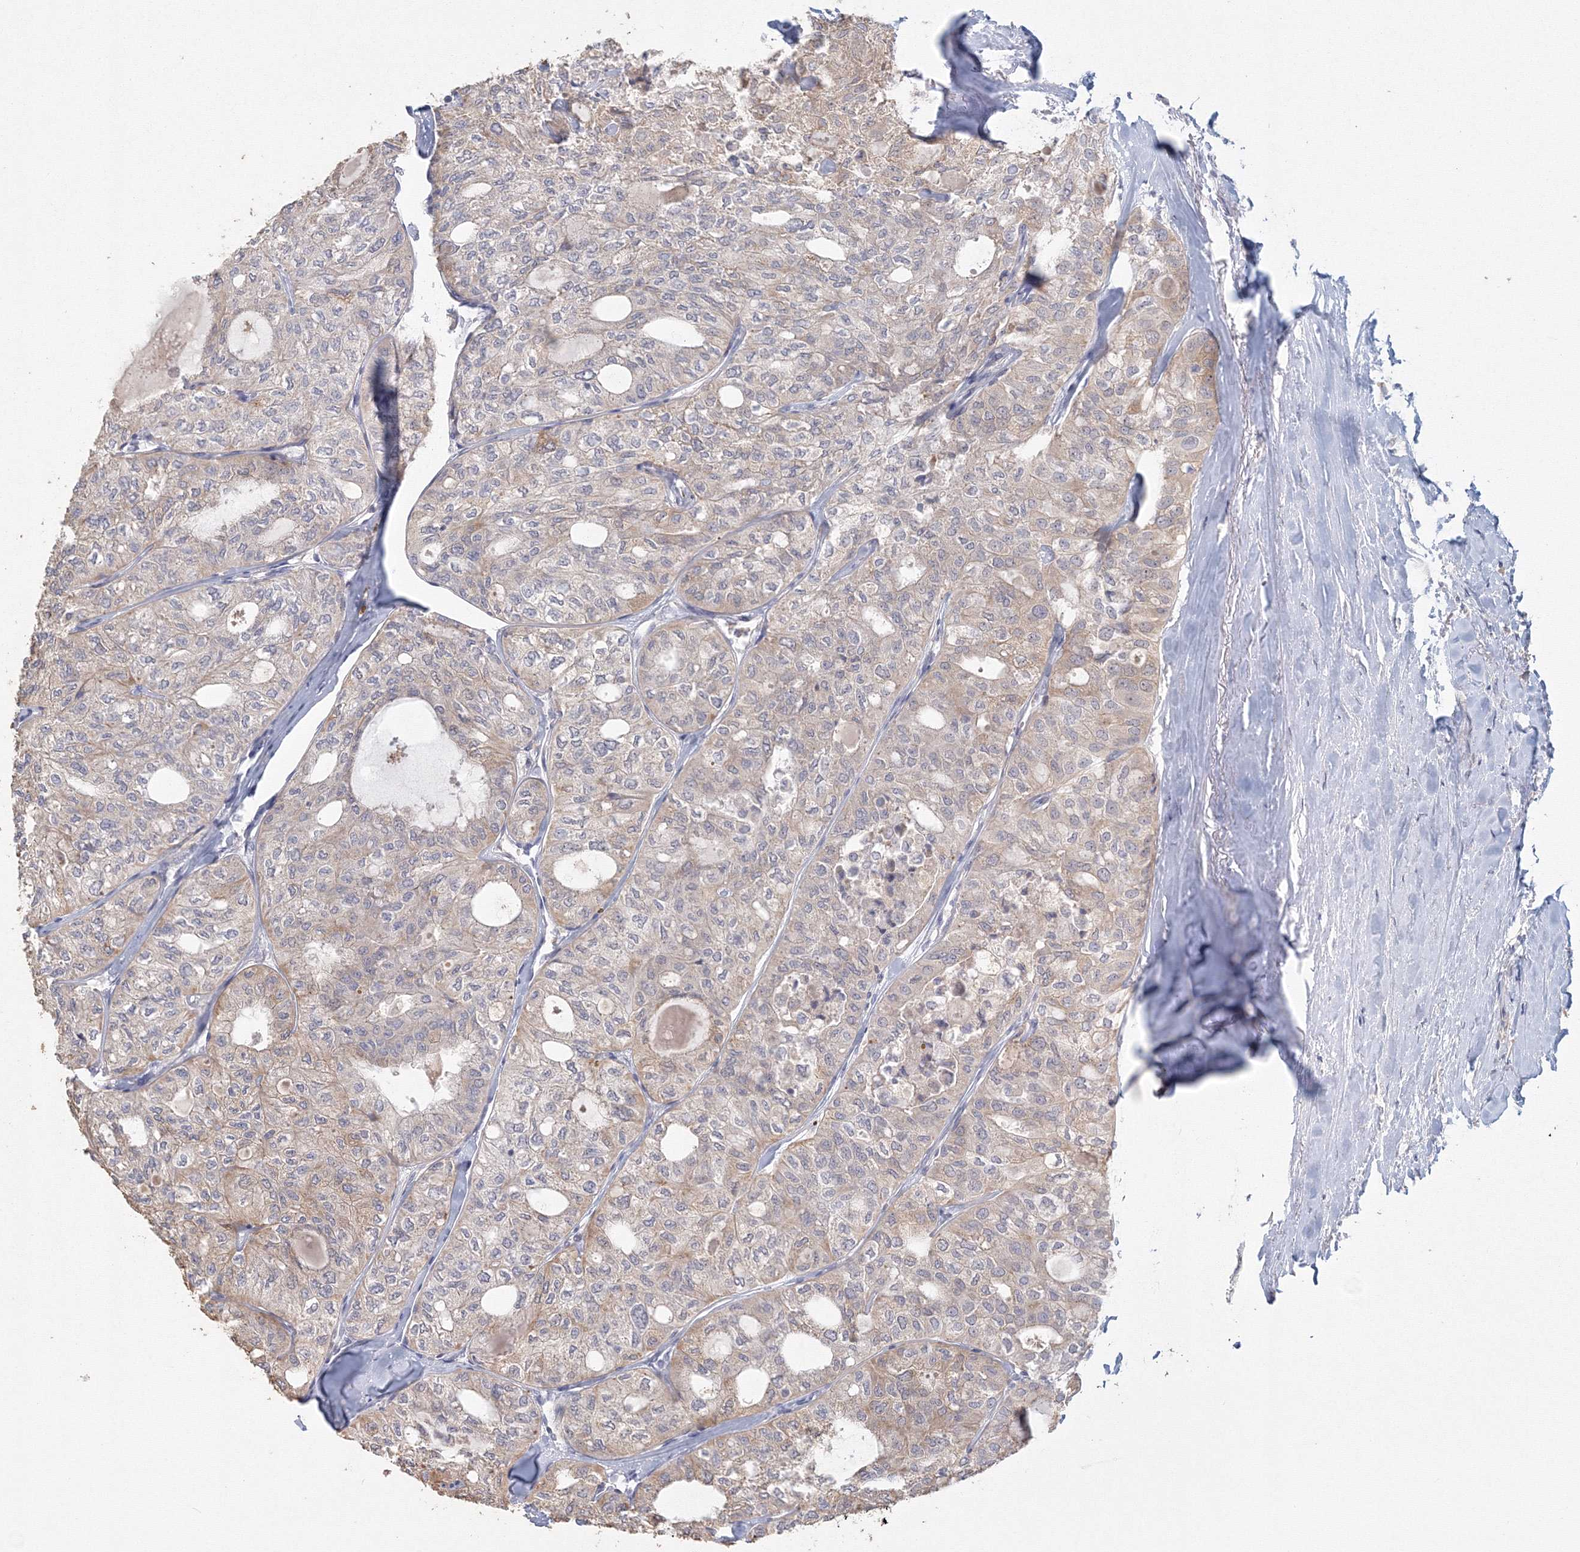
{"staining": {"intensity": "weak", "quantity": "<25%", "location": "cytoplasmic/membranous"}, "tissue": "thyroid cancer", "cell_type": "Tumor cells", "image_type": "cancer", "snomed": [{"axis": "morphology", "description": "Follicular adenoma carcinoma, NOS"}, {"axis": "topography", "description": "Thyroid gland"}], "caption": "There is no significant expression in tumor cells of thyroid cancer.", "gene": "TACC2", "patient": {"sex": "male", "age": 75}}